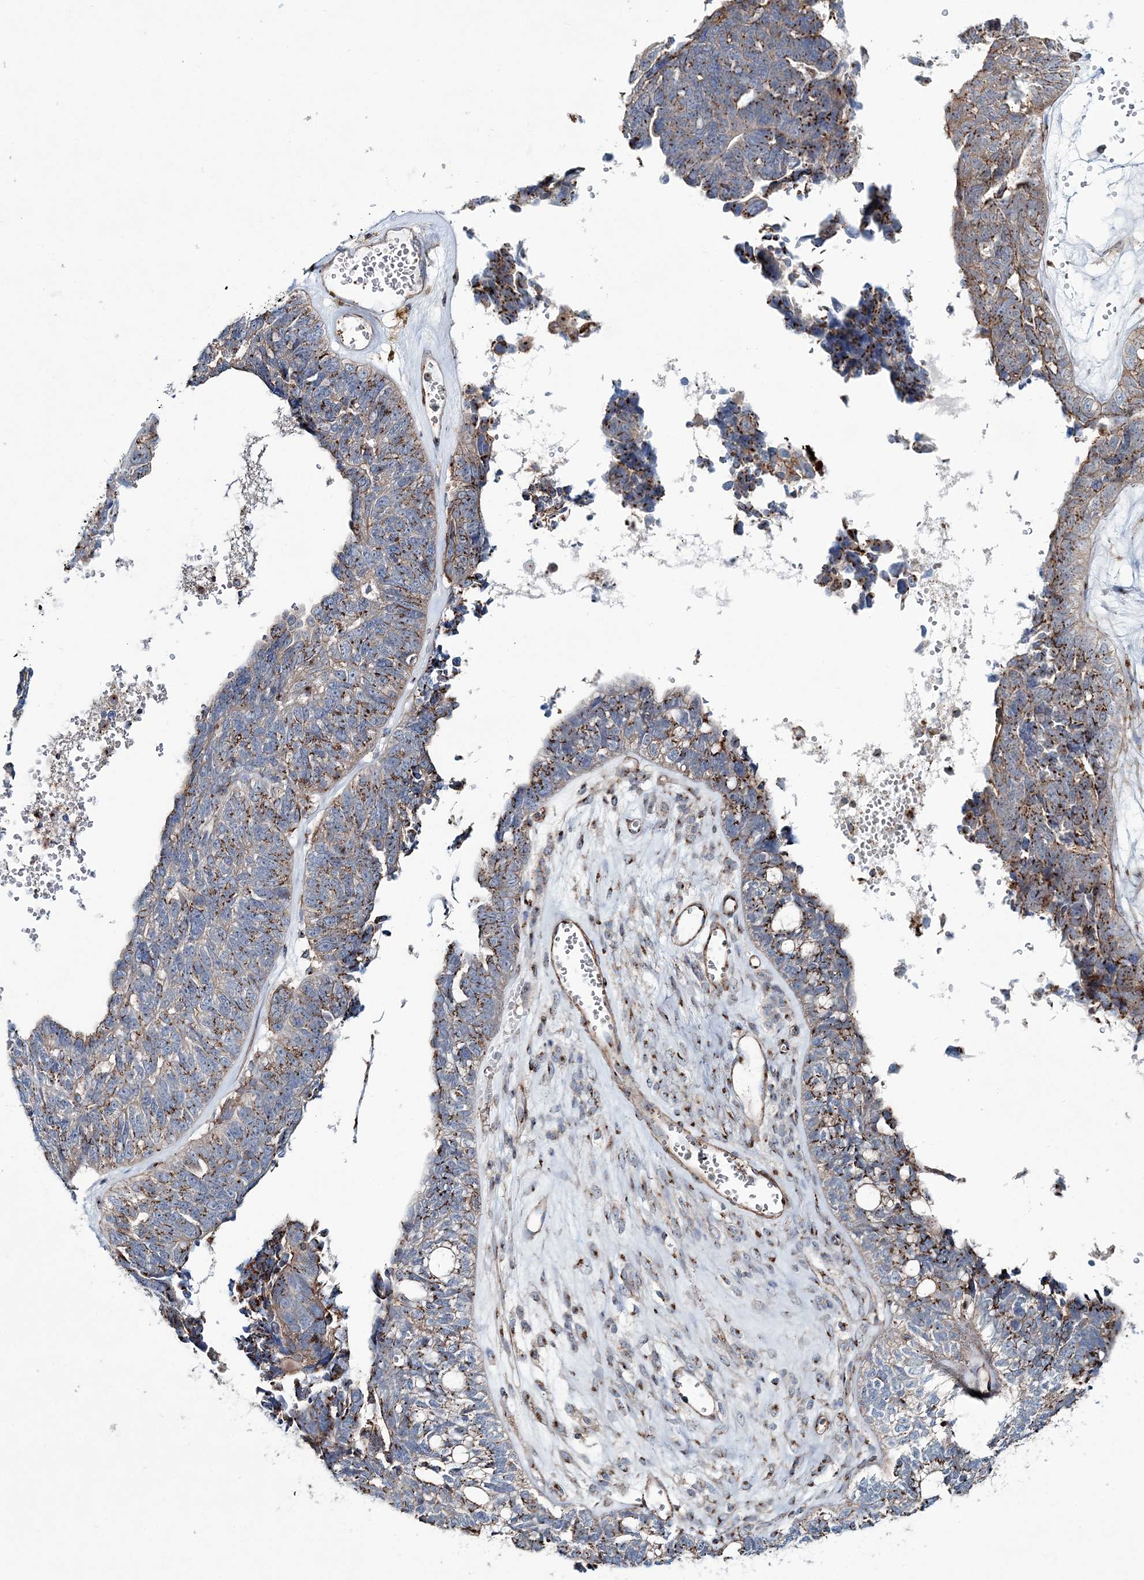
{"staining": {"intensity": "moderate", "quantity": ">75%", "location": "cytoplasmic/membranous"}, "tissue": "ovarian cancer", "cell_type": "Tumor cells", "image_type": "cancer", "snomed": [{"axis": "morphology", "description": "Cystadenocarcinoma, serous, NOS"}, {"axis": "topography", "description": "Ovary"}], "caption": "Brown immunohistochemical staining in serous cystadenocarcinoma (ovarian) reveals moderate cytoplasmic/membranous expression in approximately >75% of tumor cells.", "gene": "MAN1A2", "patient": {"sex": "female", "age": 79}}